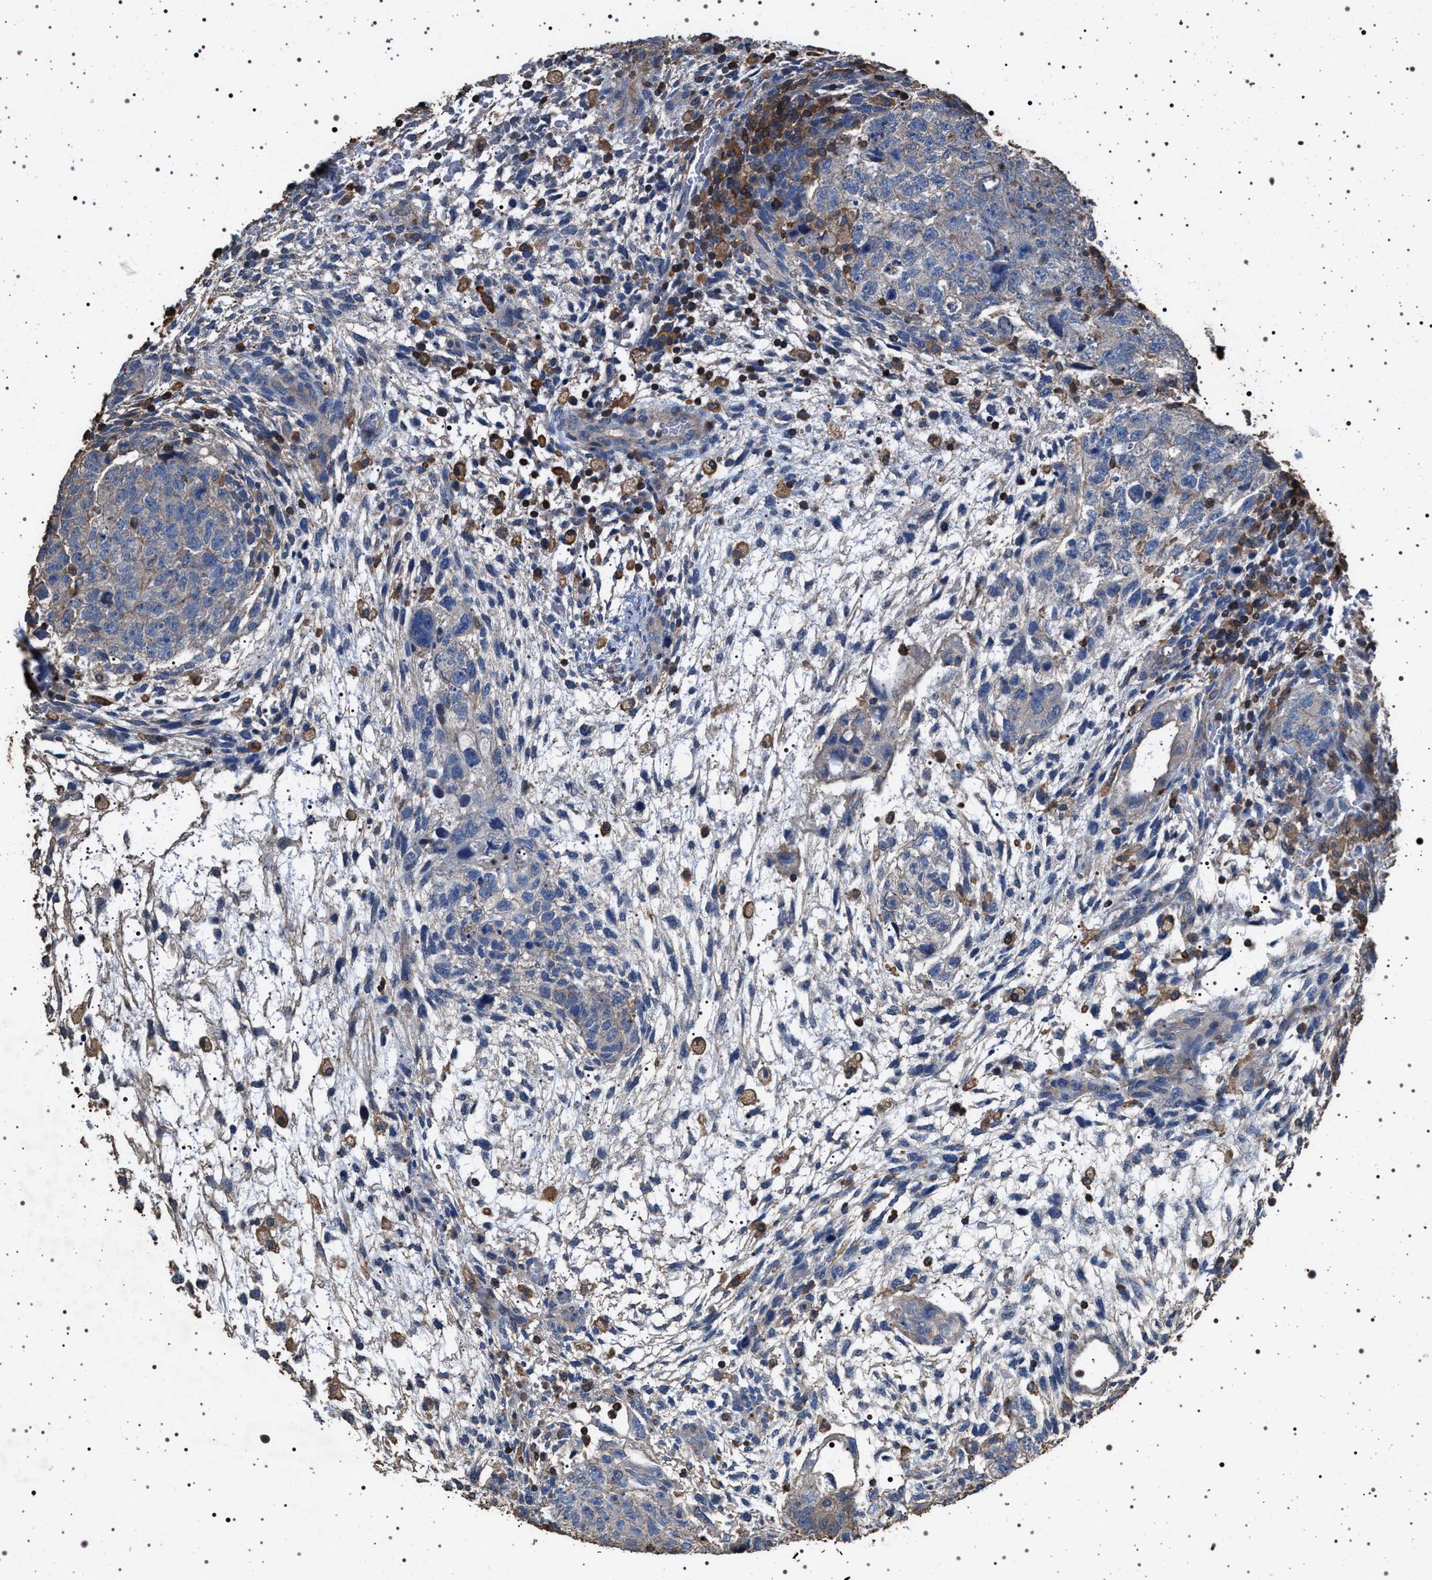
{"staining": {"intensity": "negative", "quantity": "none", "location": "none"}, "tissue": "testis cancer", "cell_type": "Tumor cells", "image_type": "cancer", "snomed": [{"axis": "morphology", "description": "Carcinoma, Embryonal, NOS"}, {"axis": "topography", "description": "Testis"}], "caption": "Testis cancer (embryonal carcinoma) was stained to show a protein in brown. There is no significant staining in tumor cells.", "gene": "SMAP2", "patient": {"sex": "male", "age": 36}}